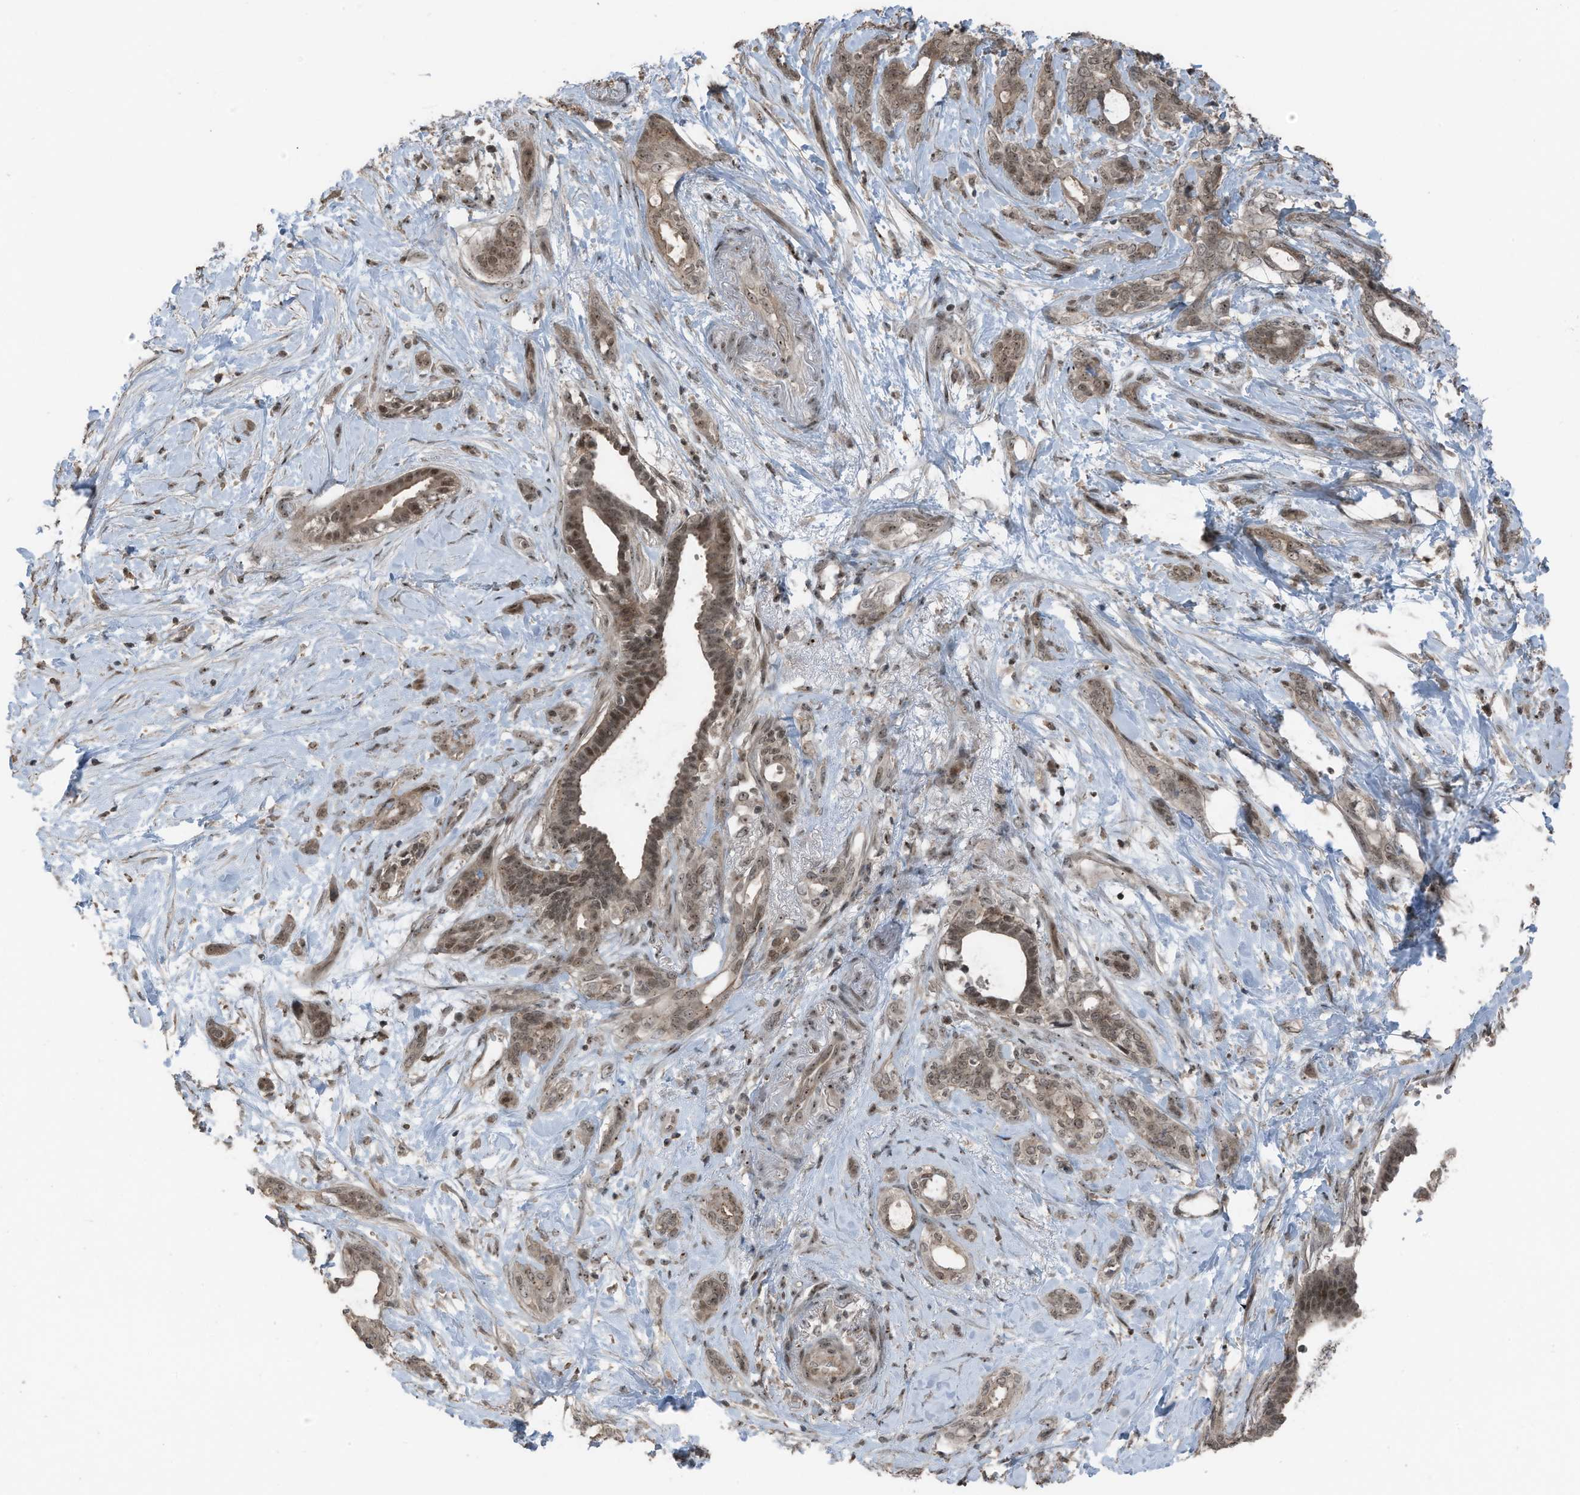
{"staining": {"intensity": "moderate", "quantity": ">75%", "location": "cytoplasmic/membranous,nuclear"}, "tissue": "pancreatic cancer", "cell_type": "Tumor cells", "image_type": "cancer", "snomed": [{"axis": "morphology", "description": "Normal tissue, NOS"}, {"axis": "morphology", "description": "Adenocarcinoma, NOS"}, {"axis": "topography", "description": "Pancreas"}, {"axis": "topography", "description": "Peripheral nerve tissue"}], "caption": "A histopathology image of adenocarcinoma (pancreatic) stained for a protein shows moderate cytoplasmic/membranous and nuclear brown staining in tumor cells.", "gene": "UTP3", "patient": {"sex": "female", "age": 63}}